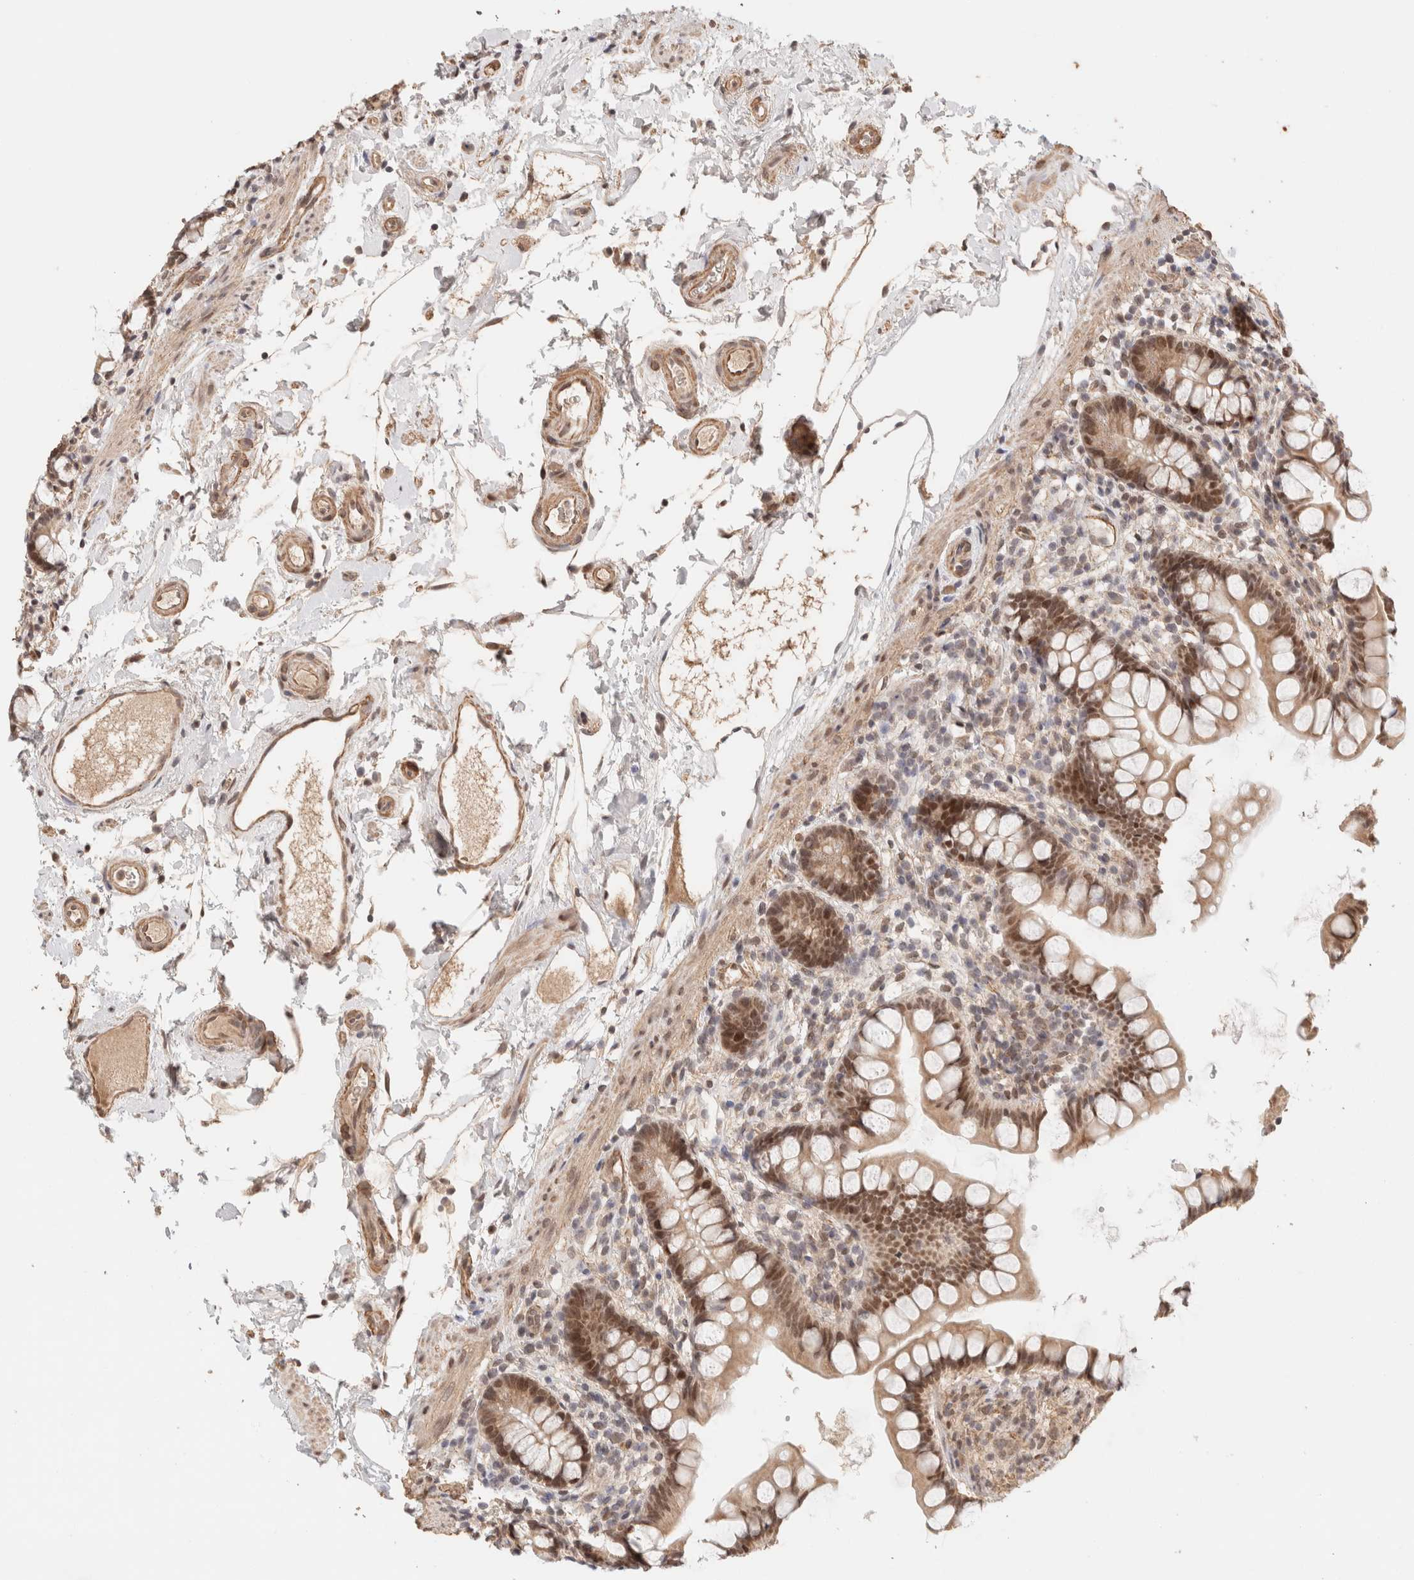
{"staining": {"intensity": "strong", "quantity": "25%-75%", "location": "cytoplasmic/membranous,nuclear"}, "tissue": "small intestine", "cell_type": "Glandular cells", "image_type": "normal", "snomed": [{"axis": "morphology", "description": "Normal tissue, NOS"}, {"axis": "topography", "description": "Small intestine"}], "caption": "Immunohistochemical staining of normal small intestine displays high levels of strong cytoplasmic/membranous,nuclear staining in about 25%-75% of glandular cells.", "gene": "BRPF3", "patient": {"sex": "female", "age": 84}}